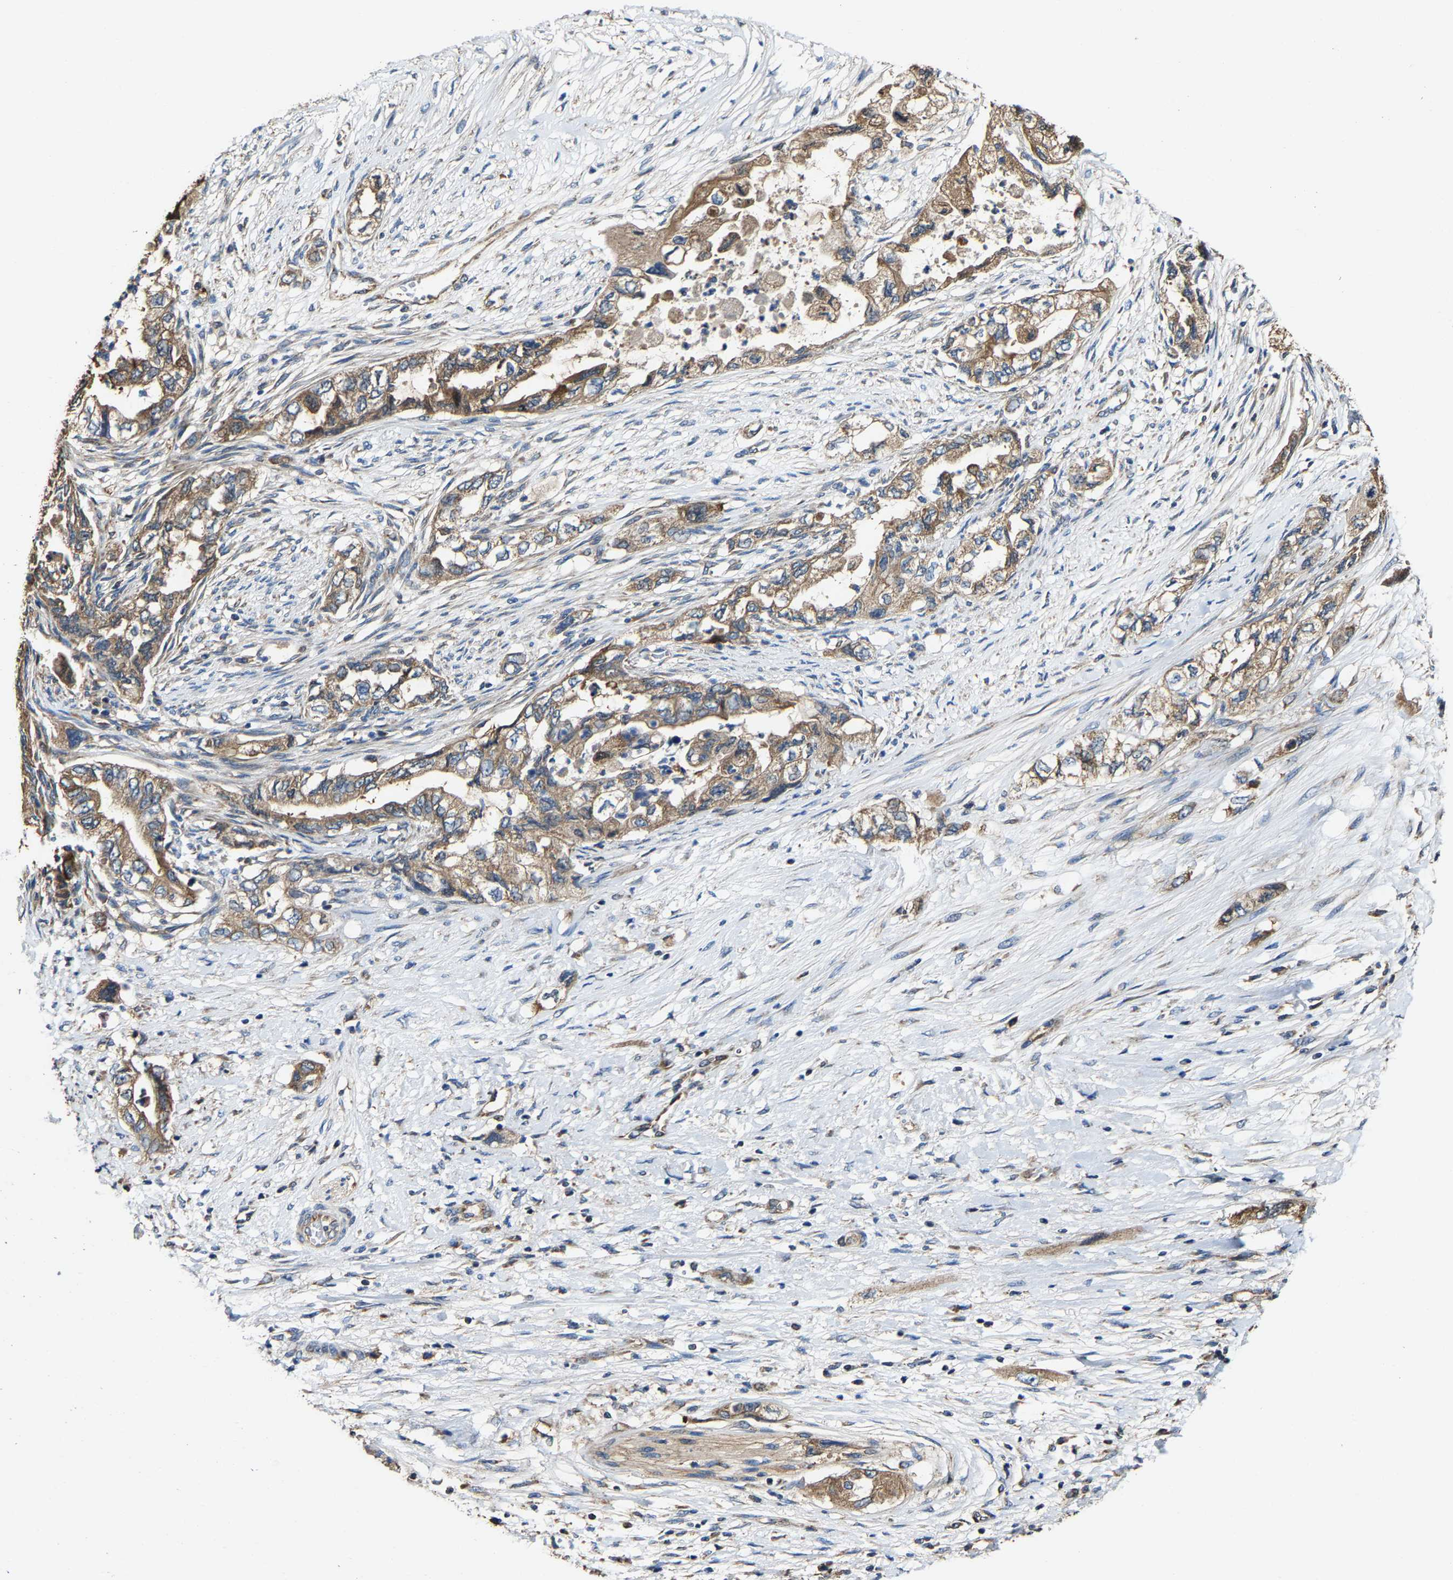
{"staining": {"intensity": "moderate", "quantity": ">75%", "location": "cytoplasmic/membranous"}, "tissue": "pancreatic cancer", "cell_type": "Tumor cells", "image_type": "cancer", "snomed": [{"axis": "morphology", "description": "Adenocarcinoma, NOS"}, {"axis": "topography", "description": "Pancreas"}], "caption": "Pancreatic cancer (adenocarcinoma) stained with immunohistochemistry (IHC) shows moderate cytoplasmic/membranous positivity in about >75% of tumor cells.", "gene": "GFRA3", "patient": {"sex": "female", "age": 73}}